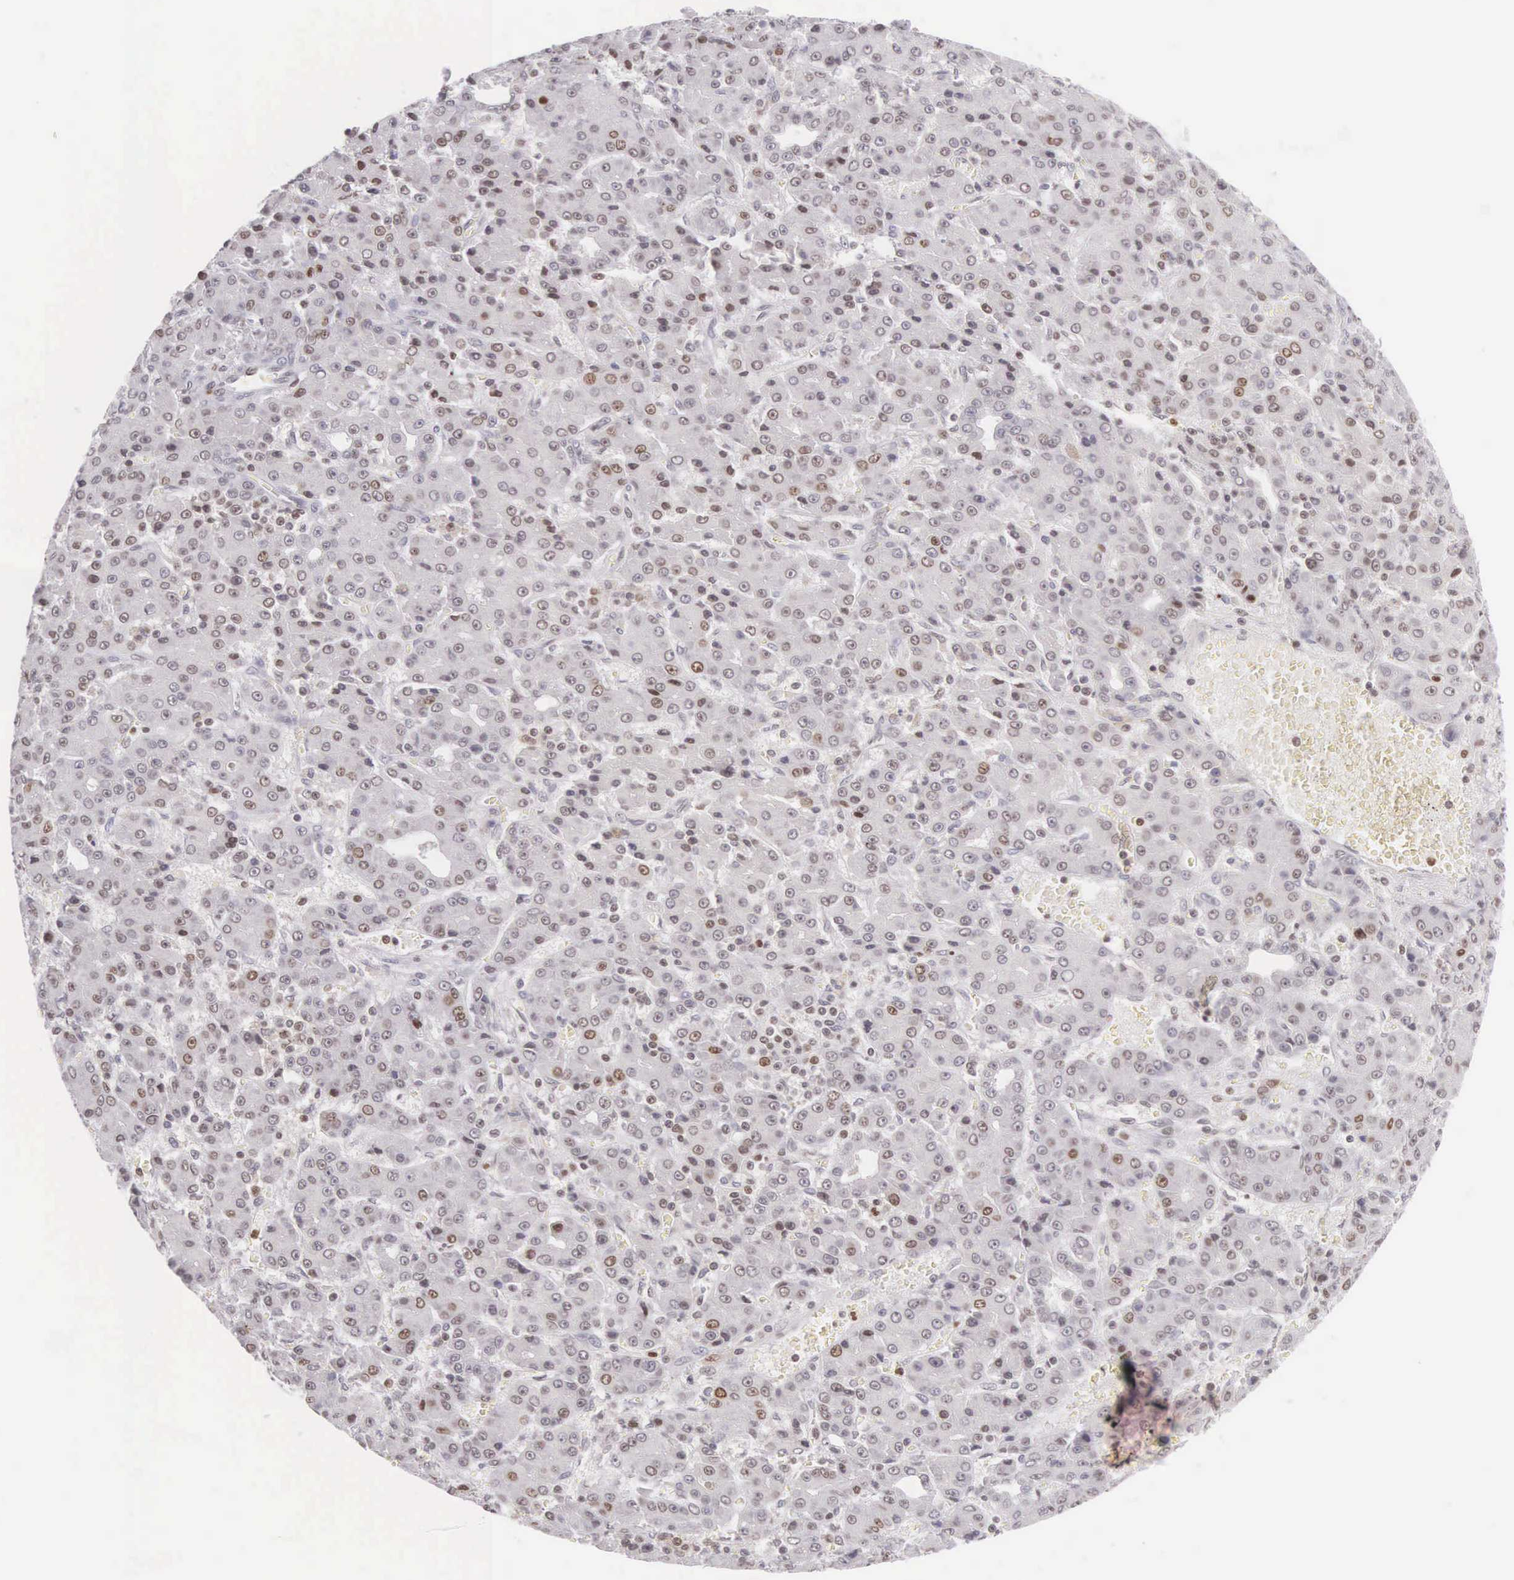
{"staining": {"intensity": "weak", "quantity": "25%-75%", "location": "nuclear"}, "tissue": "liver cancer", "cell_type": "Tumor cells", "image_type": "cancer", "snomed": [{"axis": "morphology", "description": "Carcinoma, Hepatocellular, NOS"}, {"axis": "topography", "description": "Liver"}], "caption": "Protein staining shows weak nuclear staining in approximately 25%-75% of tumor cells in liver cancer. (brown staining indicates protein expression, while blue staining denotes nuclei).", "gene": "VRK1", "patient": {"sex": "male", "age": 69}}